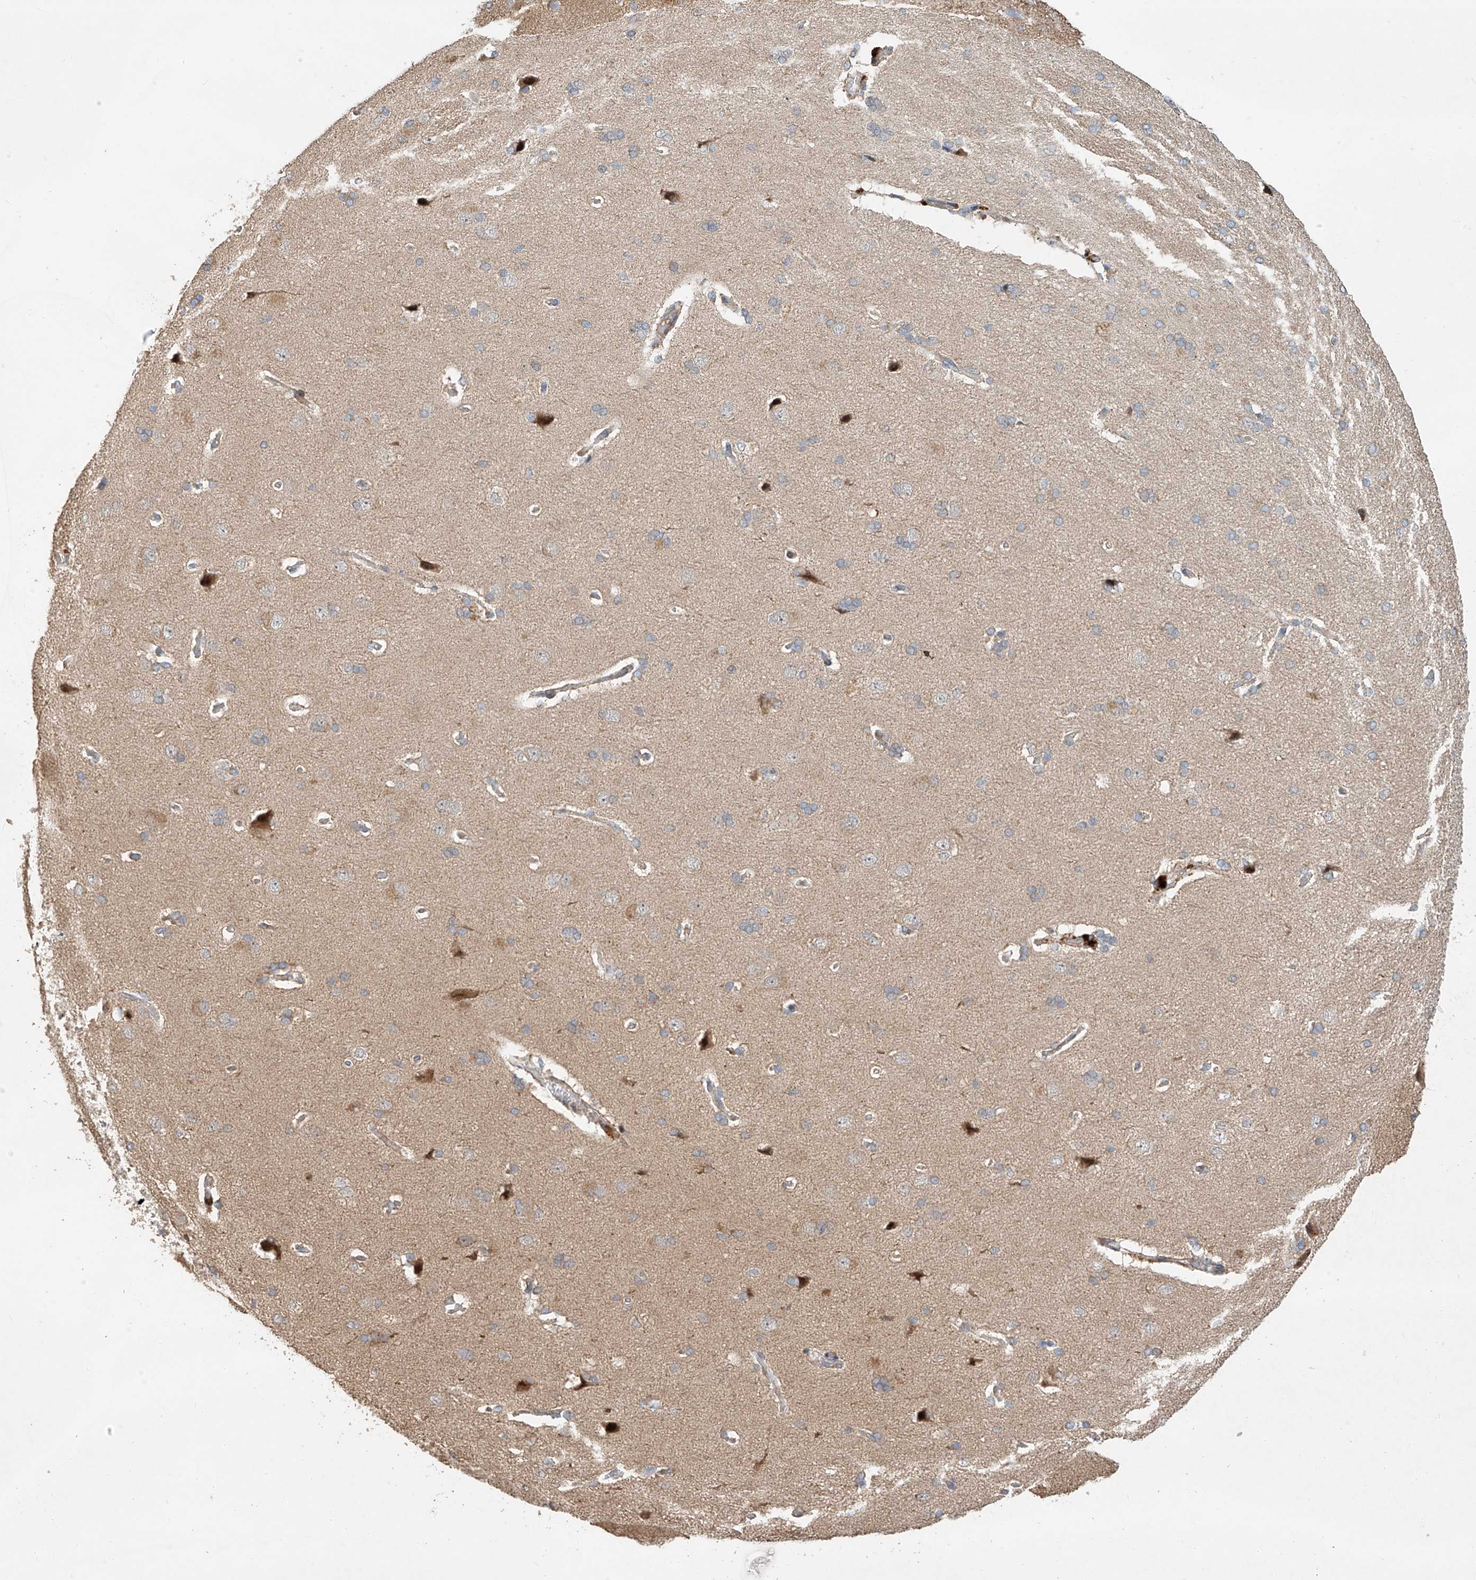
{"staining": {"intensity": "moderate", "quantity": "25%-75%", "location": "cytoplasmic/membranous"}, "tissue": "cerebral cortex", "cell_type": "Endothelial cells", "image_type": "normal", "snomed": [{"axis": "morphology", "description": "Normal tissue, NOS"}, {"axis": "topography", "description": "Cerebral cortex"}], "caption": "The photomicrograph displays staining of benign cerebral cortex, revealing moderate cytoplasmic/membranous protein expression (brown color) within endothelial cells.", "gene": "TMEM61", "patient": {"sex": "male", "age": 62}}